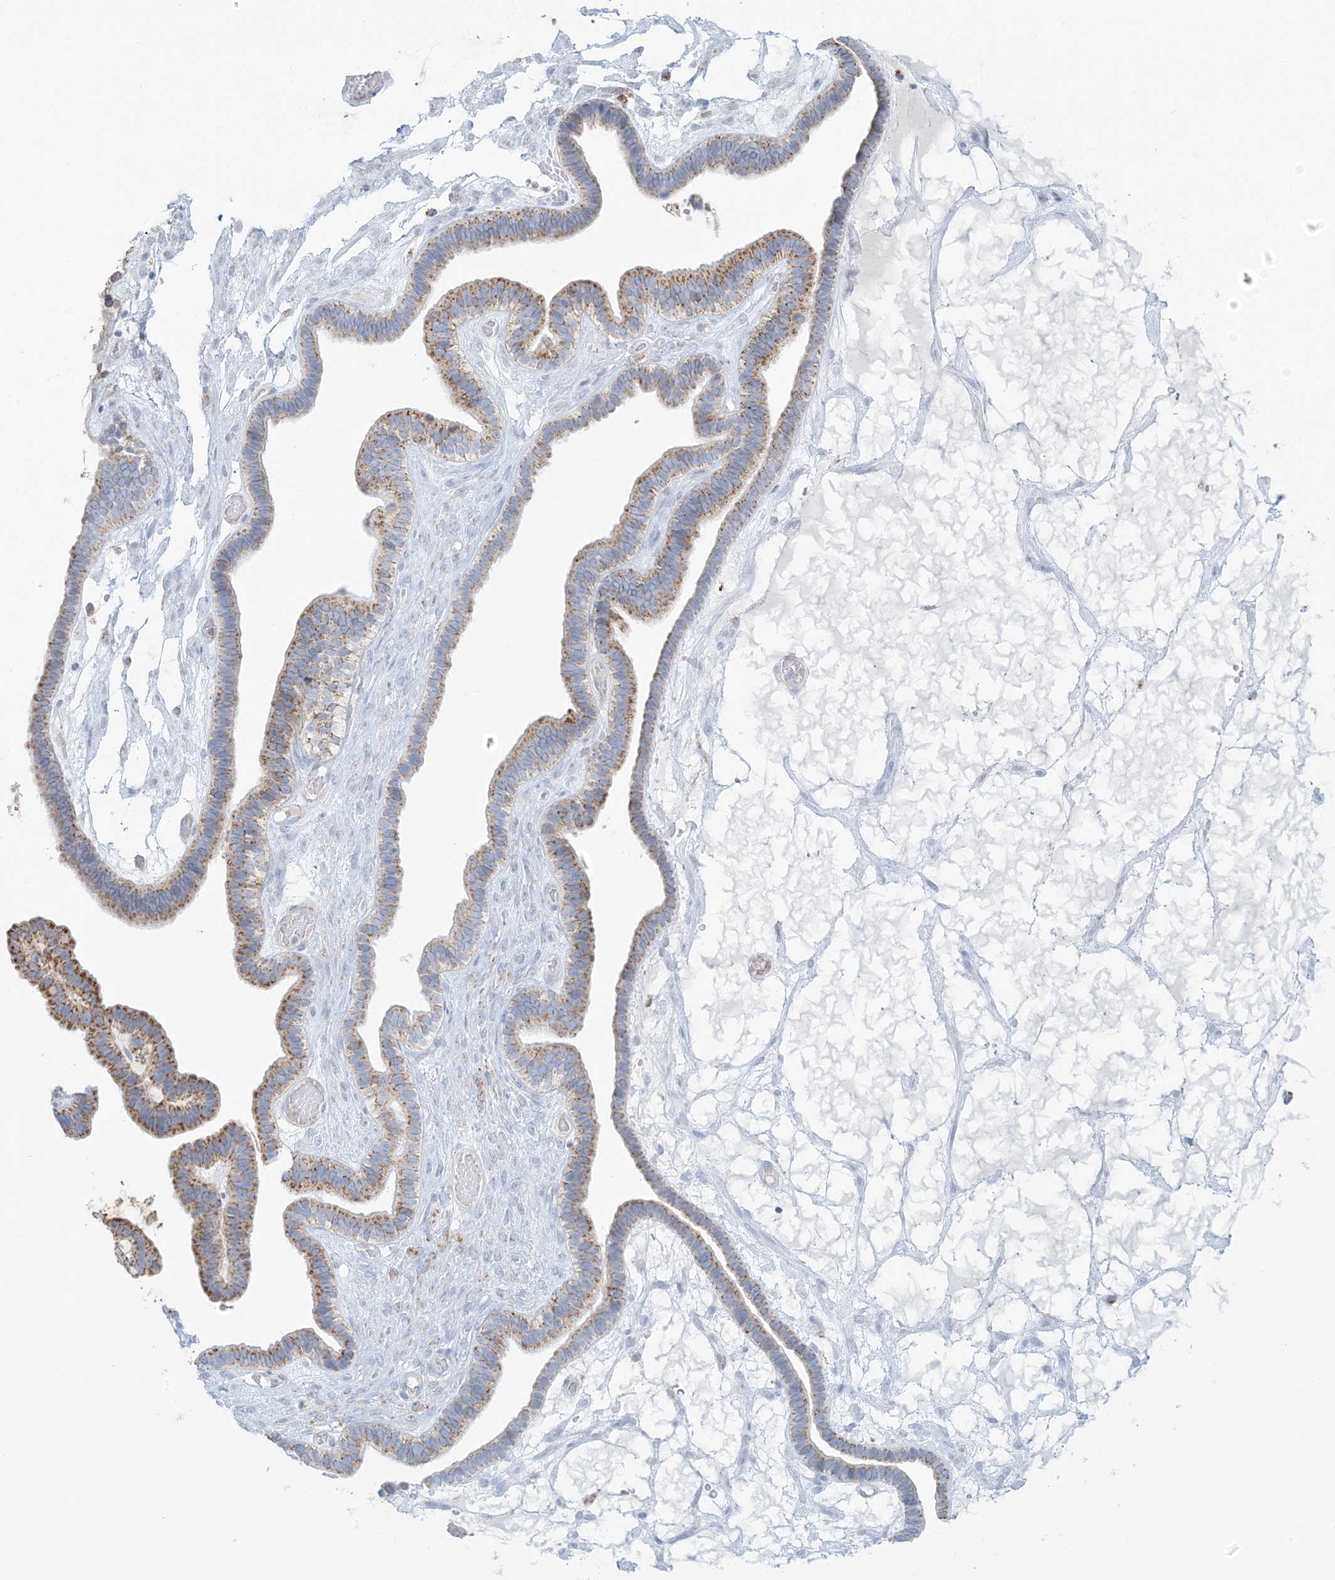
{"staining": {"intensity": "moderate", "quantity": "25%-75%", "location": "cytoplasmic/membranous"}, "tissue": "ovarian cancer", "cell_type": "Tumor cells", "image_type": "cancer", "snomed": [{"axis": "morphology", "description": "Cystadenocarcinoma, serous, NOS"}, {"axis": "topography", "description": "Ovary"}], "caption": "Ovarian cancer (serous cystadenocarcinoma) tissue shows moderate cytoplasmic/membranous positivity in approximately 25%-75% of tumor cells, visualized by immunohistochemistry.", "gene": "ZDHHC4", "patient": {"sex": "female", "age": 56}}